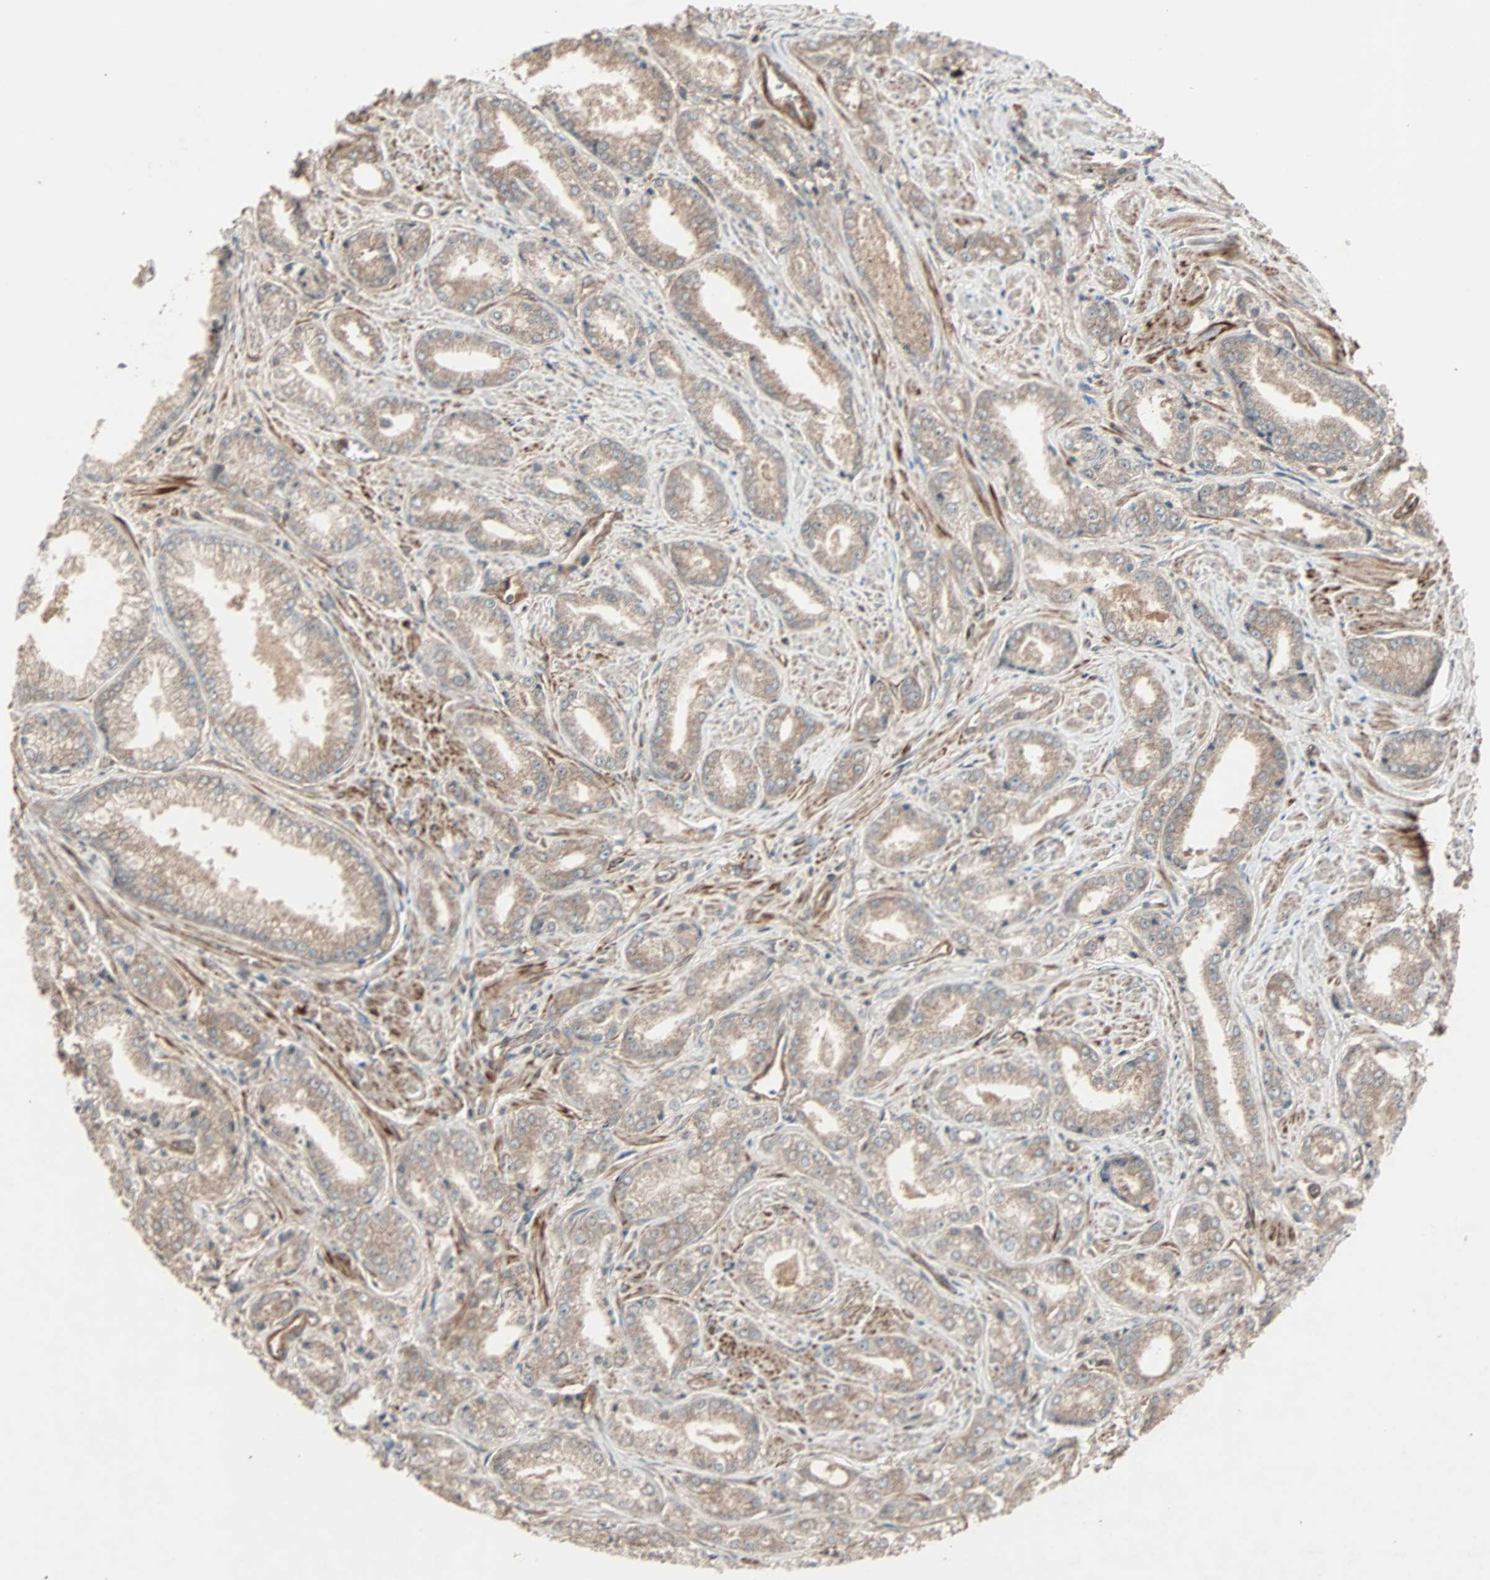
{"staining": {"intensity": "moderate", "quantity": ">75%", "location": "cytoplasmic/membranous"}, "tissue": "prostate cancer", "cell_type": "Tumor cells", "image_type": "cancer", "snomed": [{"axis": "morphology", "description": "Adenocarcinoma, Low grade"}, {"axis": "topography", "description": "Prostate"}], "caption": "Human prostate cancer stained for a protein (brown) displays moderate cytoplasmic/membranous positive expression in approximately >75% of tumor cells.", "gene": "GCK", "patient": {"sex": "male", "age": 64}}